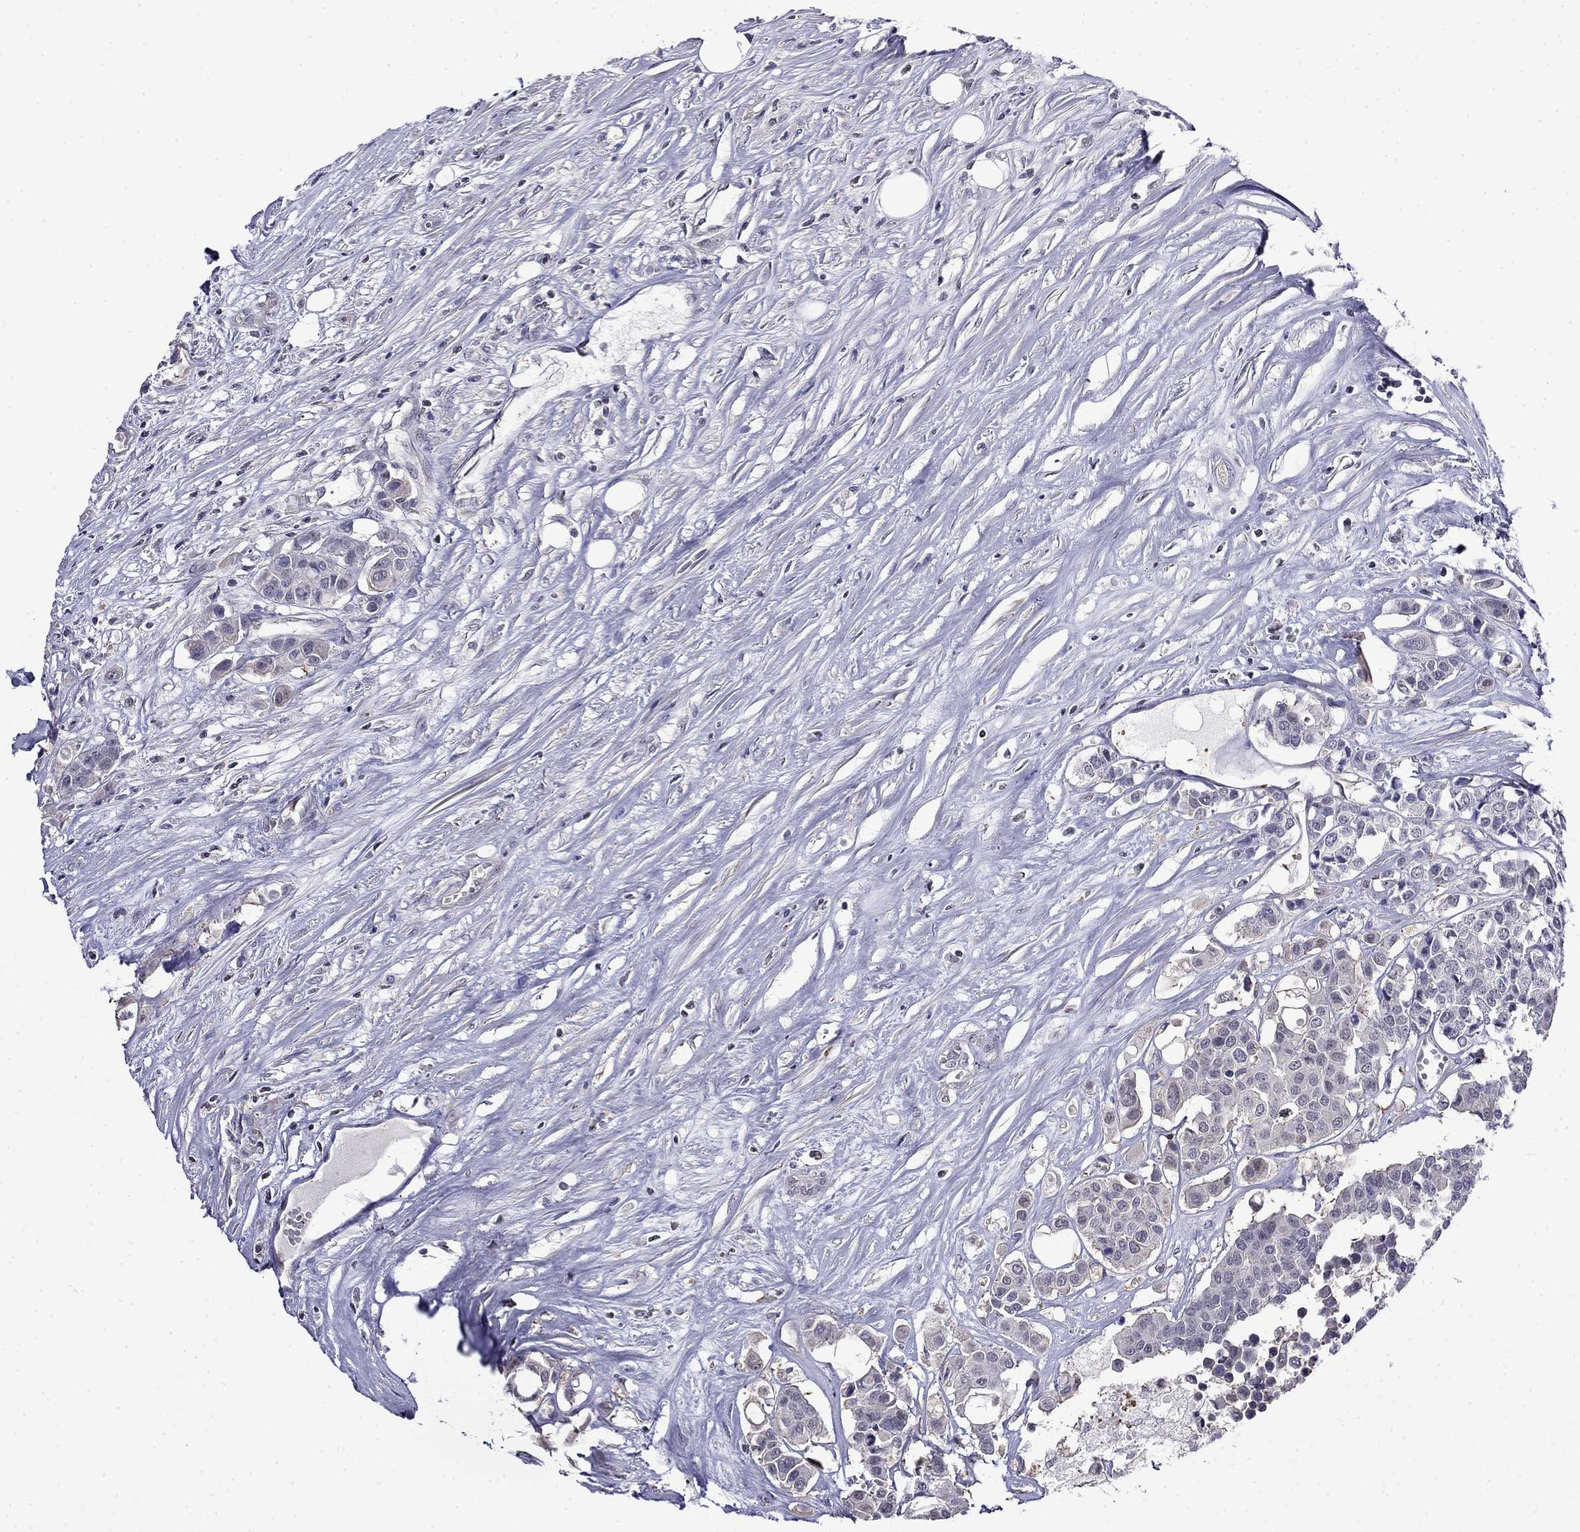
{"staining": {"intensity": "negative", "quantity": "none", "location": "none"}, "tissue": "carcinoid", "cell_type": "Tumor cells", "image_type": "cancer", "snomed": [{"axis": "morphology", "description": "Carcinoid, malignant, NOS"}, {"axis": "topography", "description": "Colon"}], "caption": "IHC of human carcinoid exhibits no staining in tumor cells.", "gene": "GUCA1B", "patient": {"sex": "male", "age": 81}}